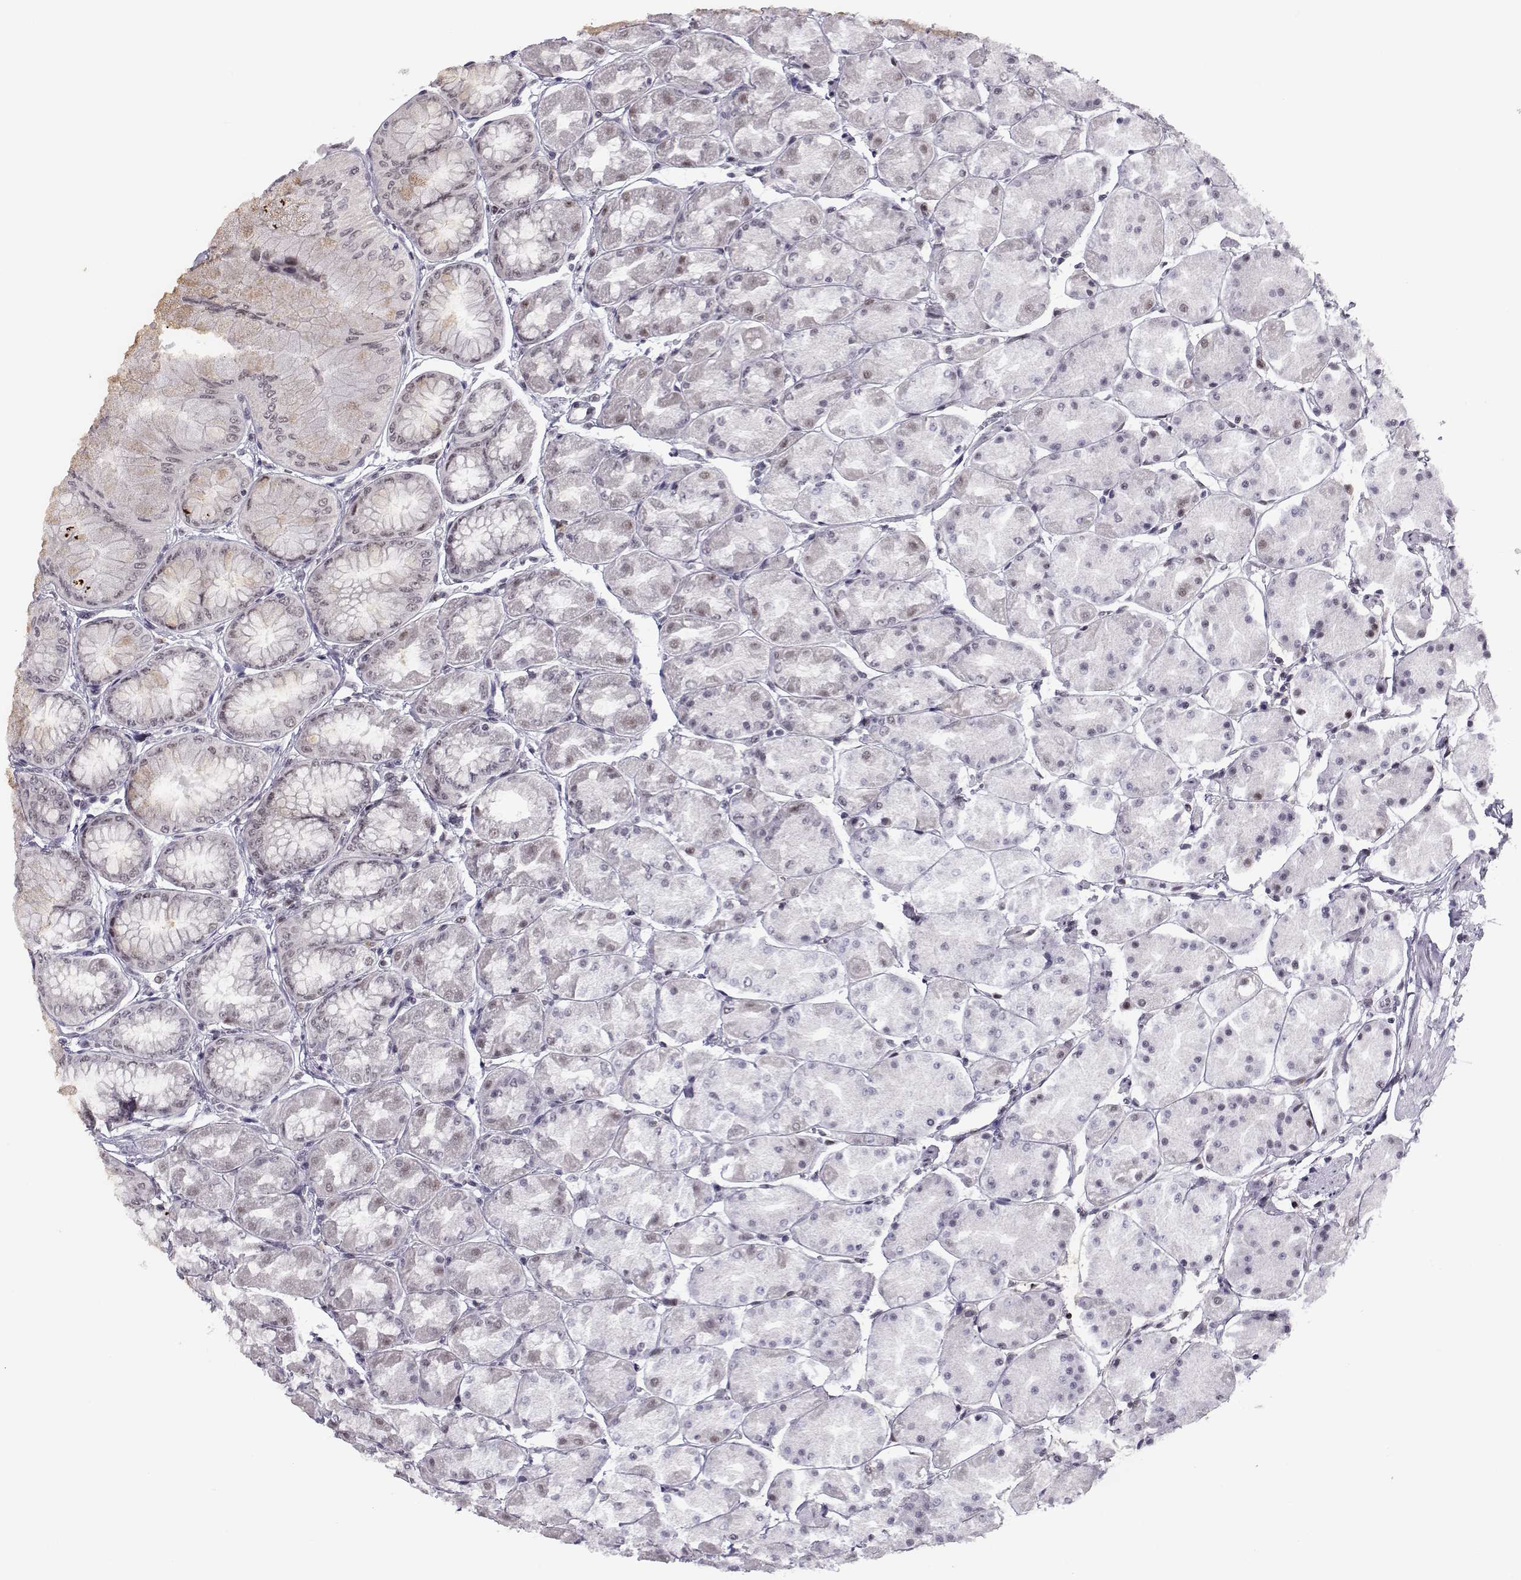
{"staining": {"intensity": "negative", "quantity": "none", "location": "none"}, "tissue": "stomach", "cell_type": "Glandular cells", "image_type": "normal", "snomed": [{"axis": "morphology", "description": "Normal tissue, NOS"}, {"axis": "topography", "description": "Stomach, upper"}], "caption": "A histopathology image of human stomach is negative for staining in glandular cells. (Brightfield microscopy of DAB (3,3'-diaminobenzidine) immunohistochemistry at high magnification).", "gene": "SIX6", "patient": {"sex": "male", "age": 60}}